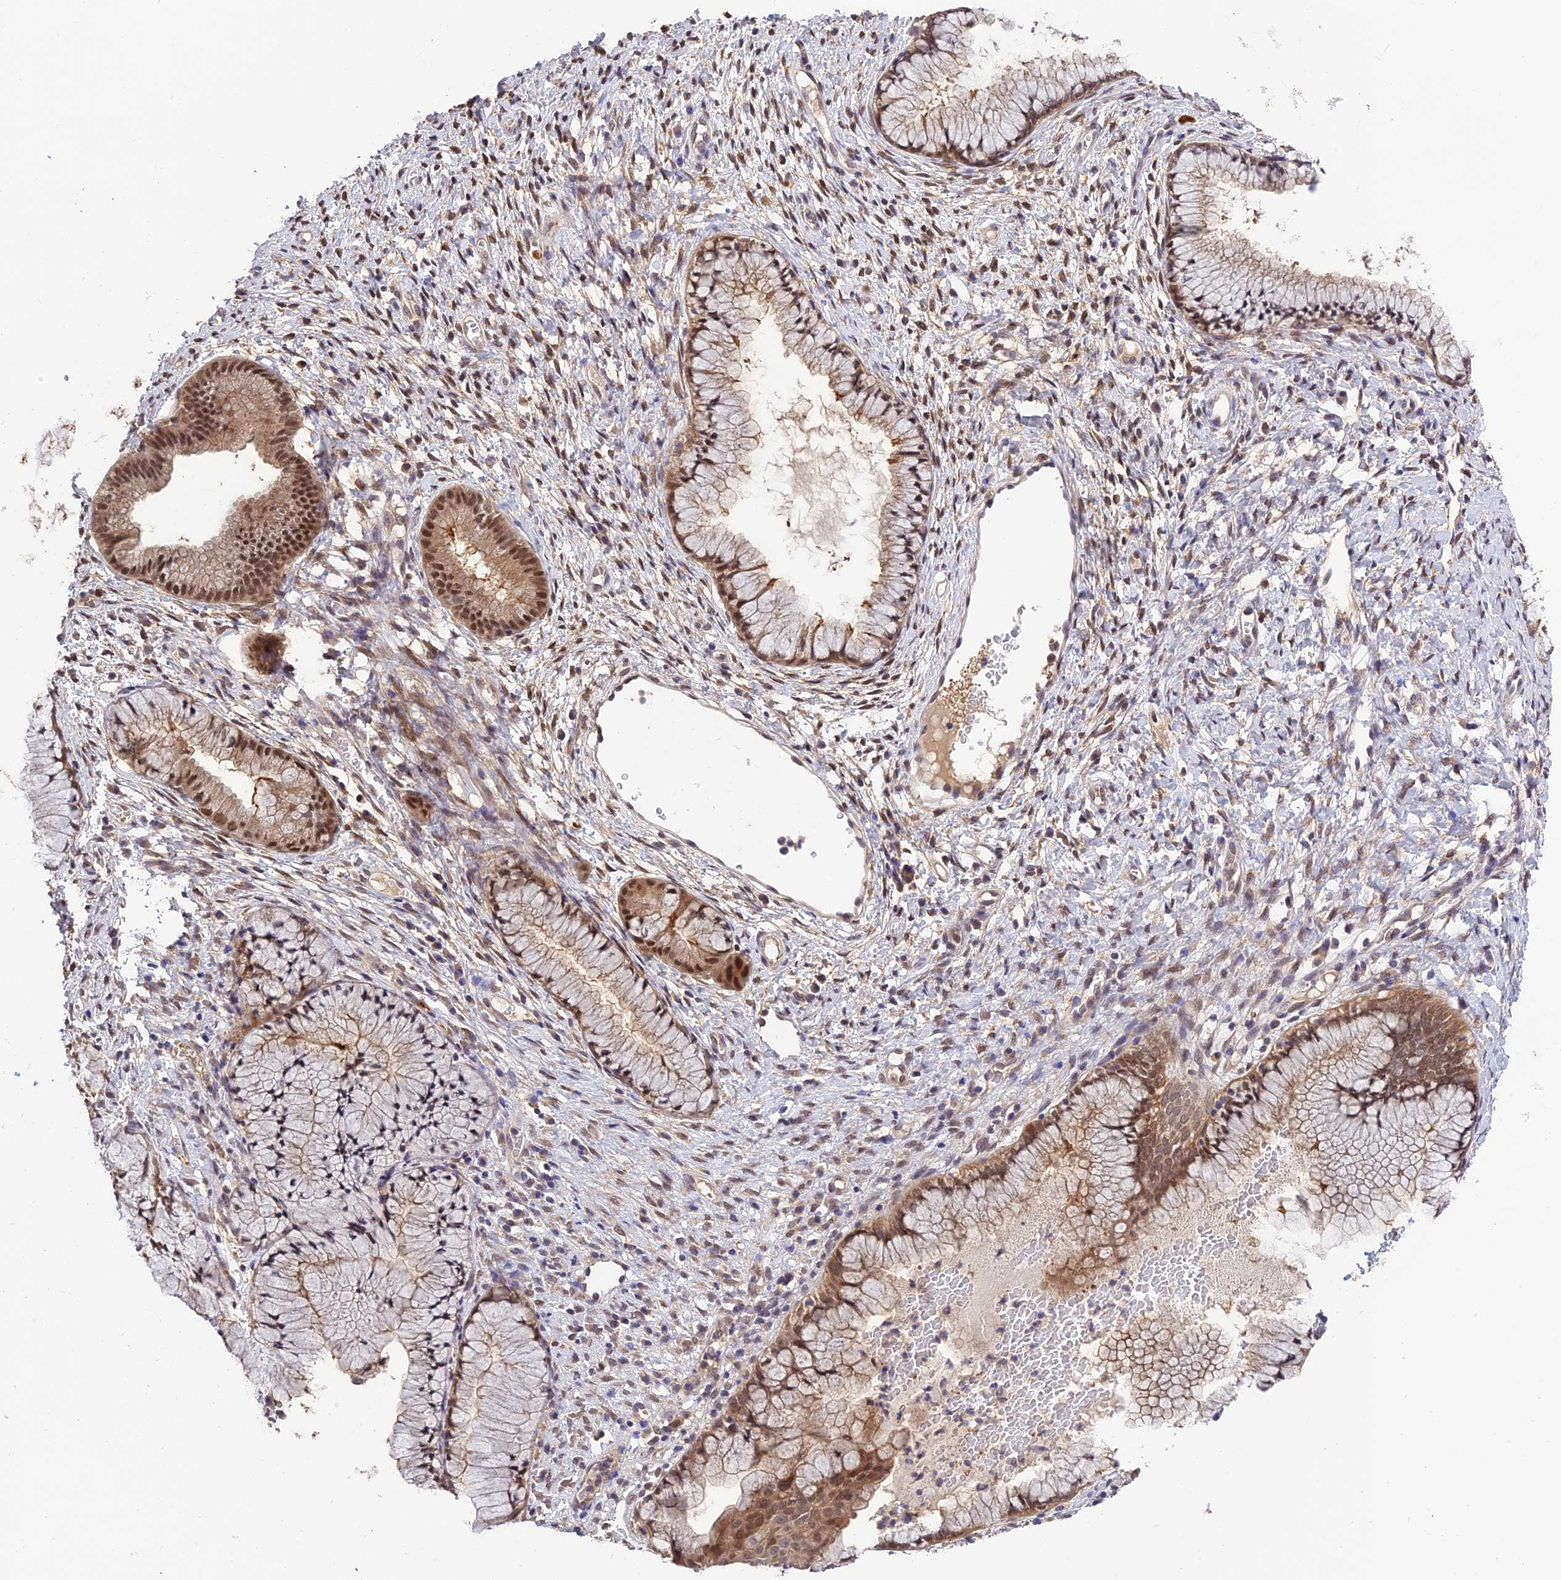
{"staining": {"intensity": "moderate", "quantity": ">75%", "location": "cytoplasmic/membranous,nuclear"}, "tissue": "cervix", "cell_type": "Glandular cells", "image_type": "normal", "snomed": [{"axis": "morphology", "description": "Normal tissue, NOS"}, {"axis": "topography", "description": "Cervix"}], "caption": "Brown immunohistochemical staining in benign human cervix demonstrates moderate cytoplasmic/membranous,nuclear expression in about >75% of glandular cells. Immunohistochemistry stains the protein of interest in brown and the nuclei are stained blue.", "gene": "MNS1", "patient": {"sex": "female", "age": 42}}